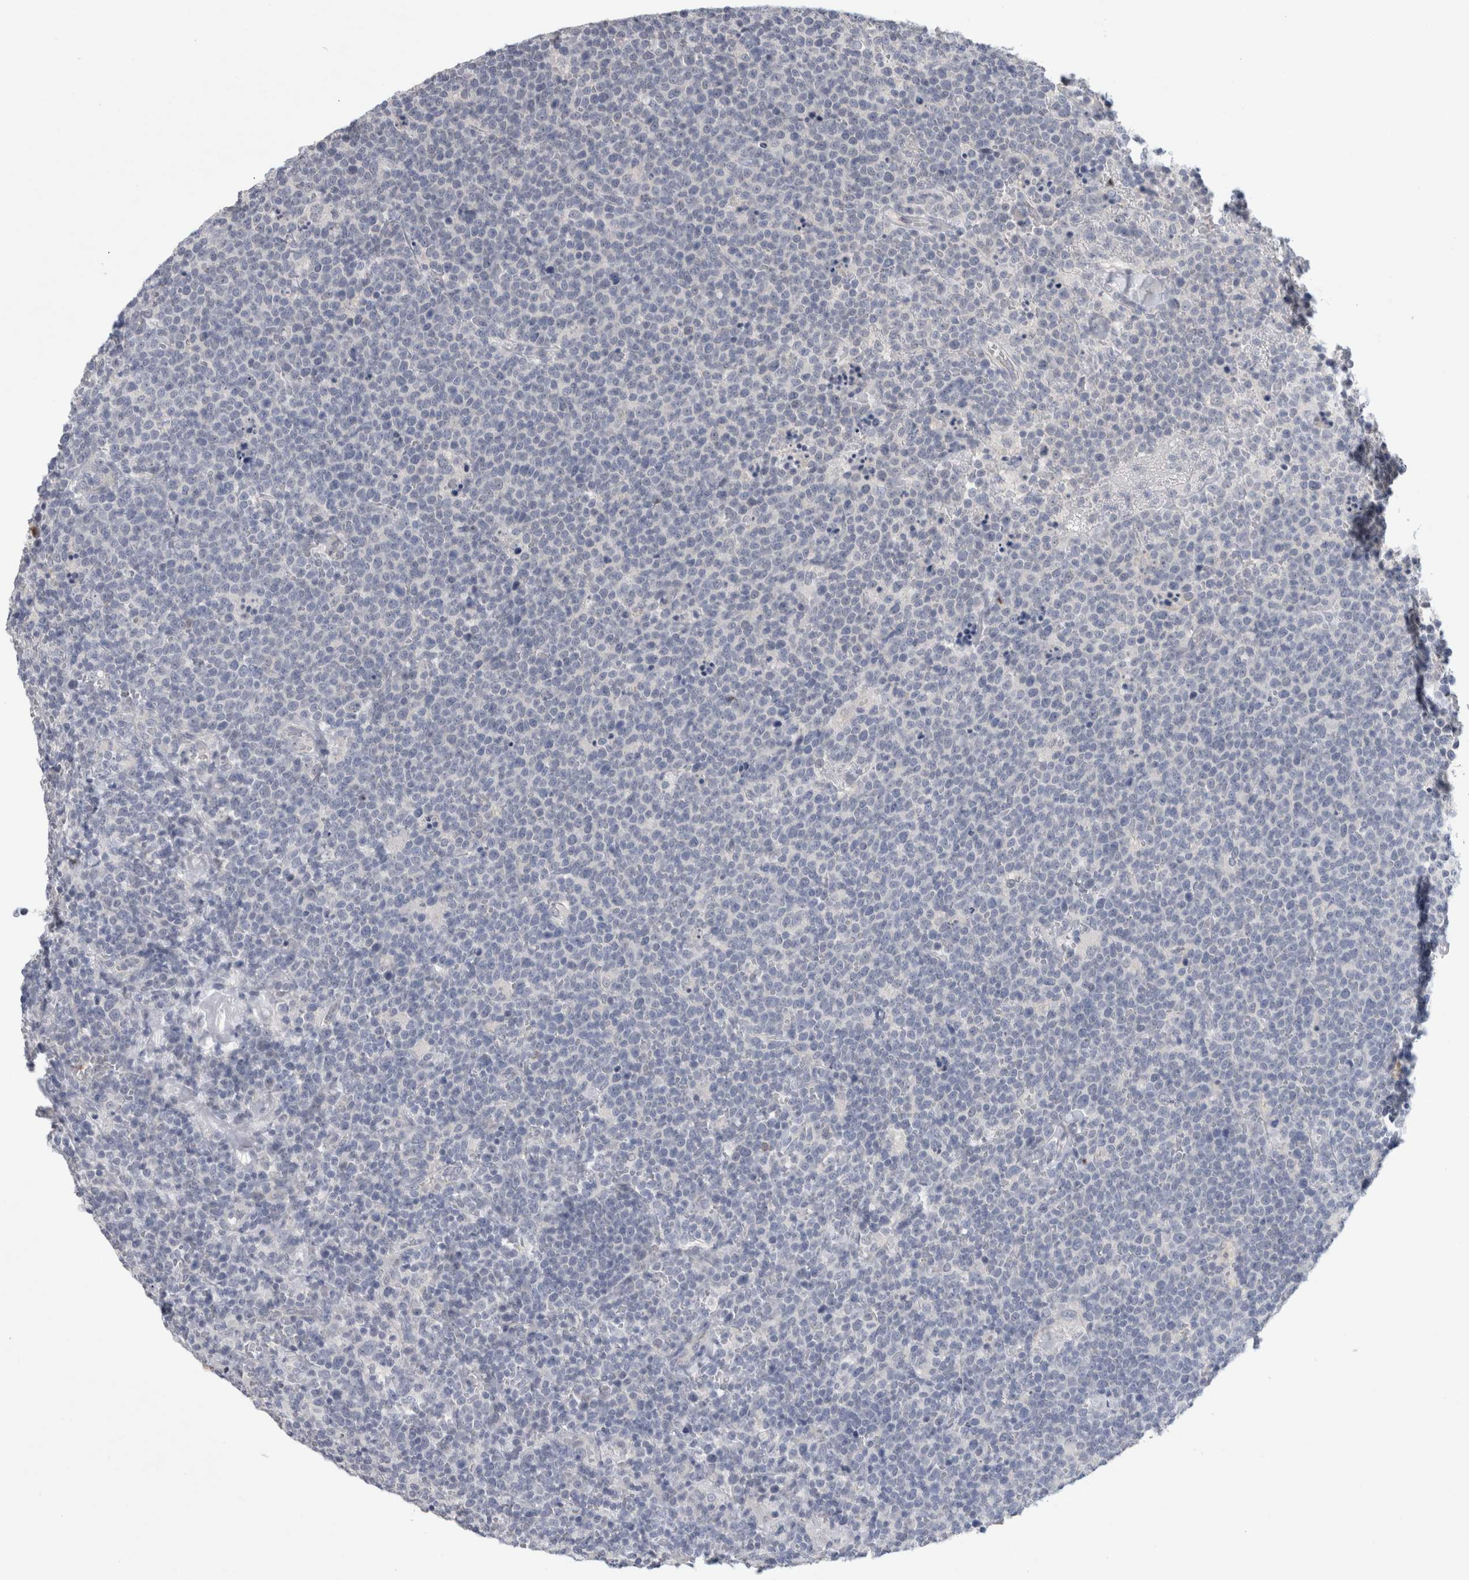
{"staining": {"intensity": "negative", "quantity": "none", "location": "none"}, "tissue": "lymphoma", "cell_type": "Tumor cells", "image_type": "cancer", "snomed": [{"axis": "morphology", "description": "Malignant lymphoma, non-Hodgkin's type, High grade"}, {"axis": "topography", "description": "Lymph node"}], "caption": "Tumor cells are negative for brown protein staining in malignant lymphoma, non-Hodgkin's type (high-grade). Brightfield microscopy of IHC stained with DAB (3,3'-diaminobenzidine) (brown) and hematoxylin (blue), captured at high magnification.", "gene": "TONSL", "patient": {"sex": "male", "age": 61}}